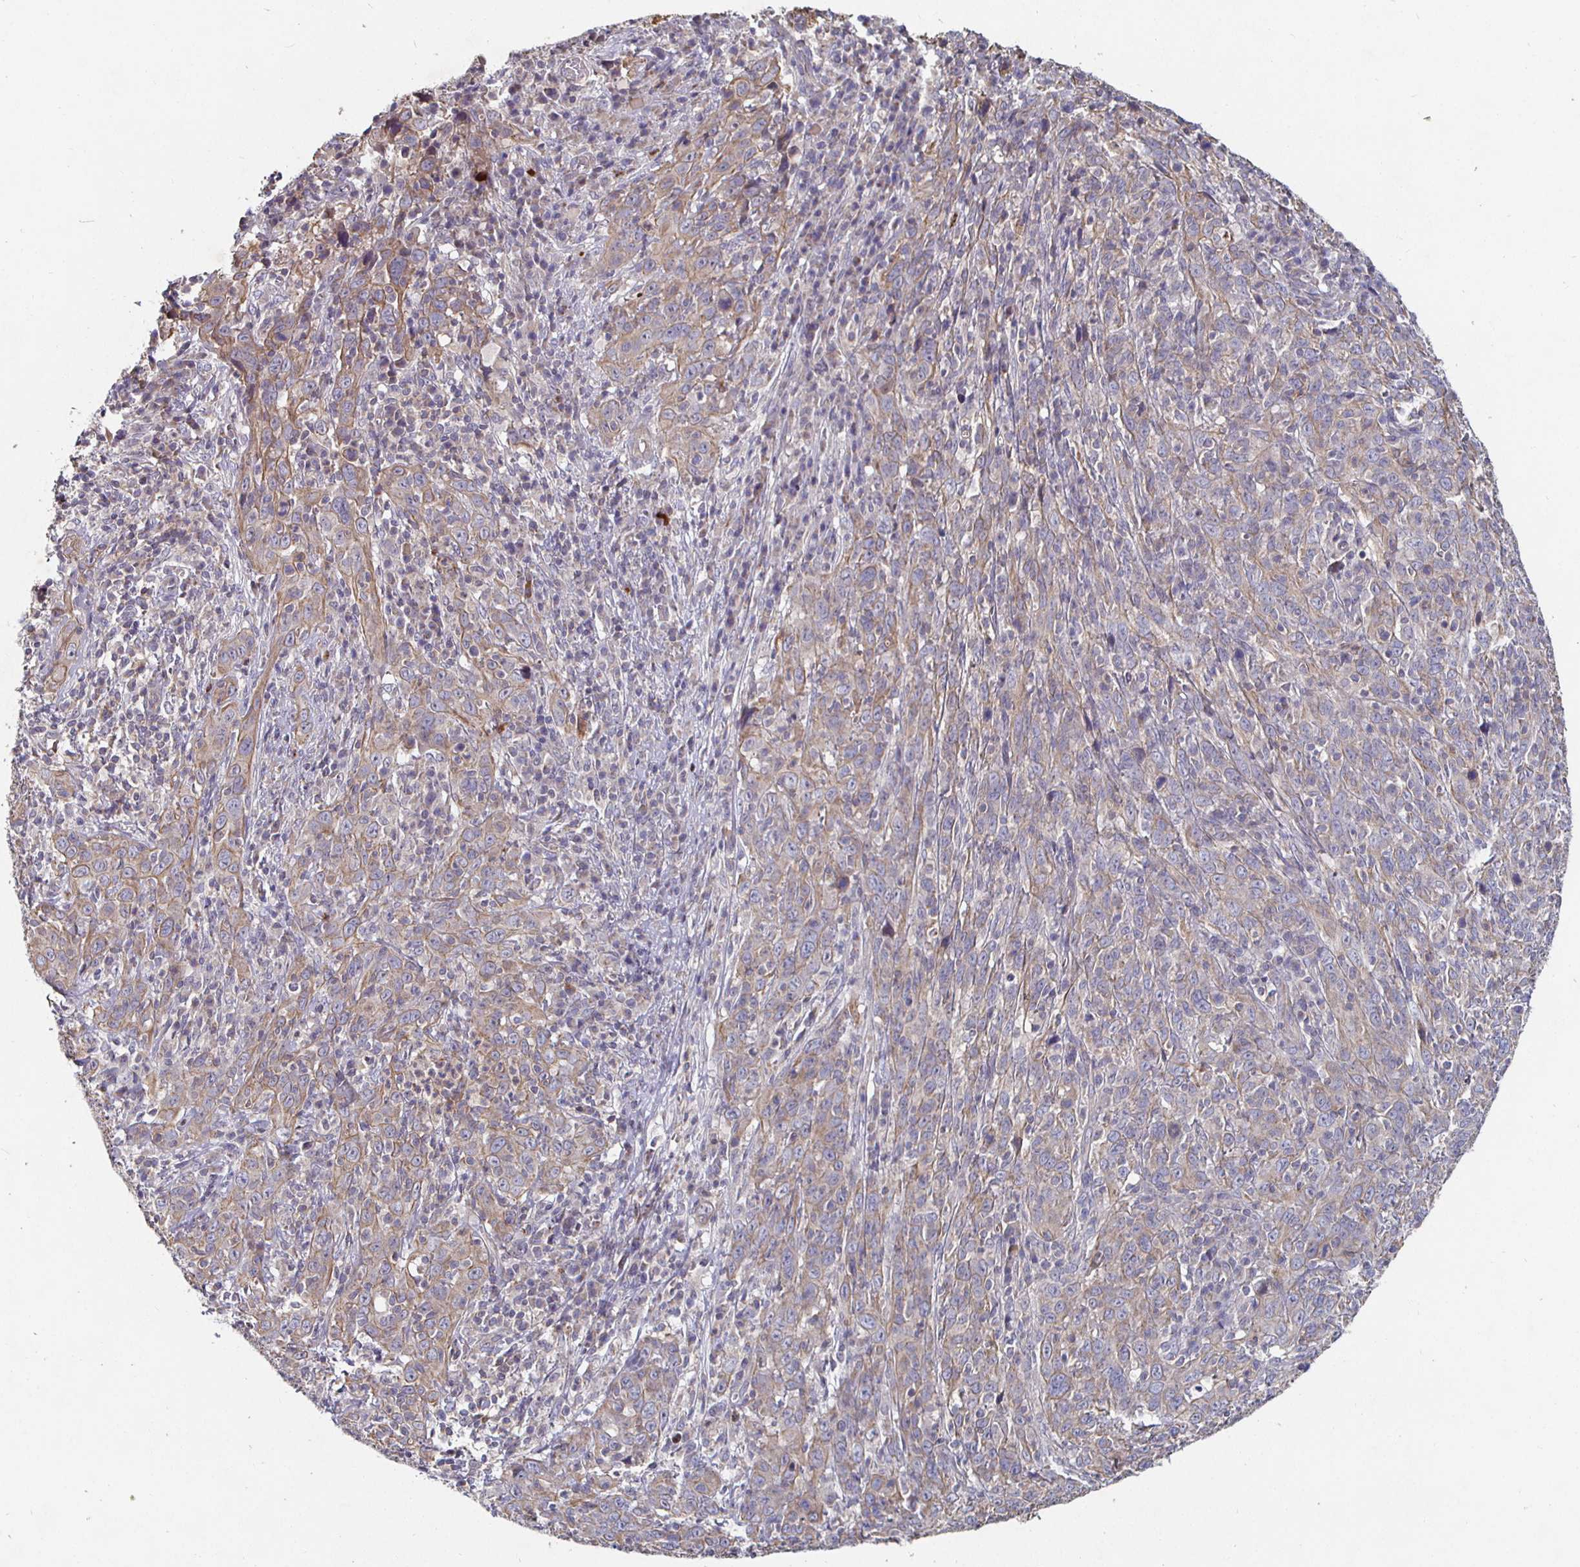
{"staining": {"intensity": "moderate", "quantity": ">75%", "location": "cytoplasmic/membranous"}, "tissue": "cervical cancer", "cell_type": "Tumor cells", "image_type": "cancer", "snomed": [{"axis": "morphology", "description": "Squamous cell carcinoma, NOS"}, {"axis": "topography", "description": "Cervix"}], "caption": "A photomicrograph showing moderate cytoplasmic/membranous positivity in approximately >75% of tumor cells in cervical squamous cell carcinoma, as visualized by brown immunohistochemical staining.", "gene": "NRSN1", "patient": {"sex": "female", "age": 46}}